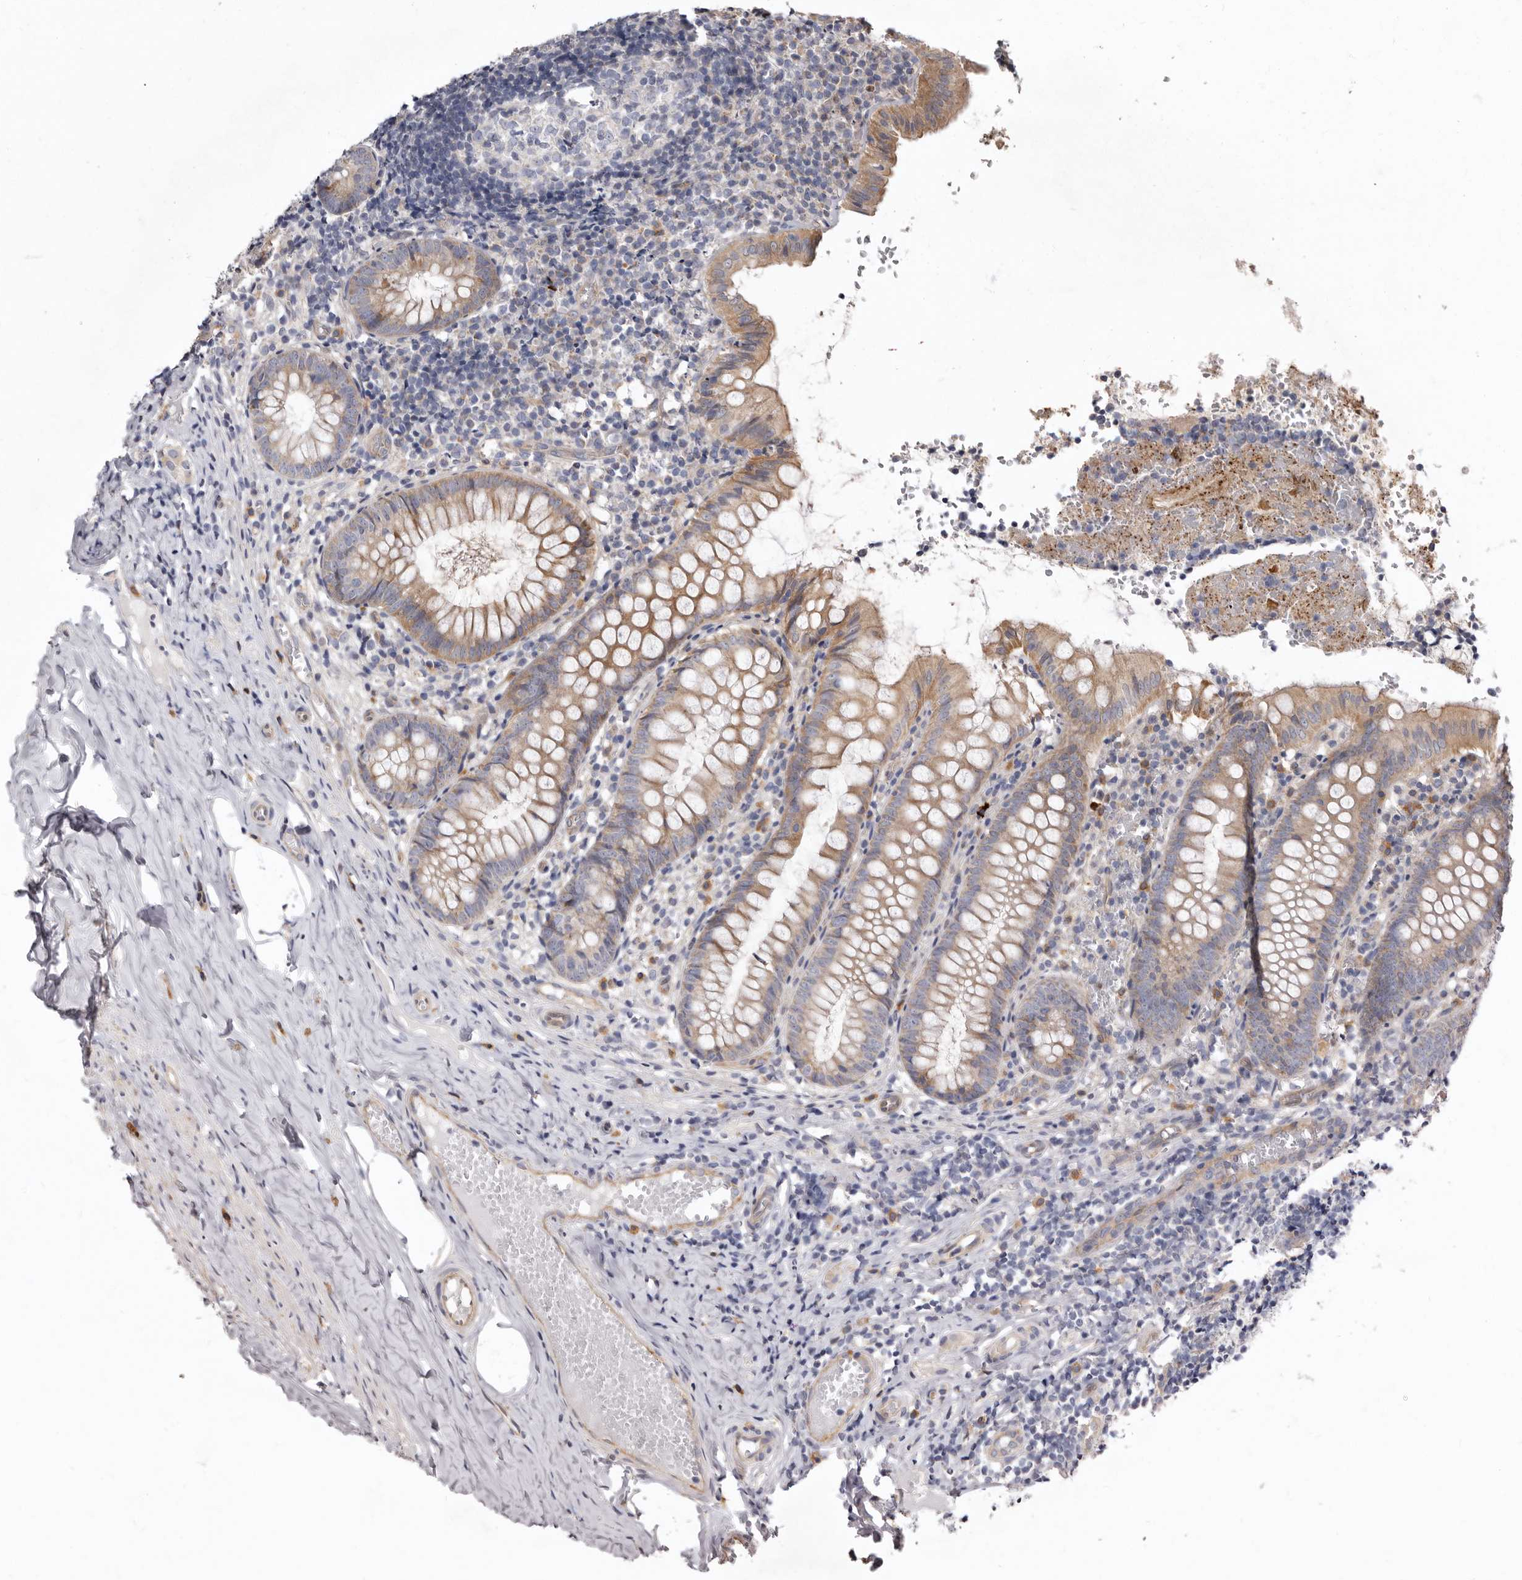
{"staining": {"intensity": "moderate", "quantity": ">75%", "location": "cytoplasmic/membranous"}, "tissue": "appendix", "cell_type": "Glandular cells", "image_type": "normal", "snomed": [{"axis": "morphology", "description": "Normal tissue, NOS"}, {"axis": "topography", "description": "Appendix"}], "caption": "Immunohistochemical staining of benign human appendix reveals moderate cytoplasmic/membranous protein expression in approximately >75% of glandular cells.", "gene": "FMO2", "patient": {"sex": "male", "age": 8}}